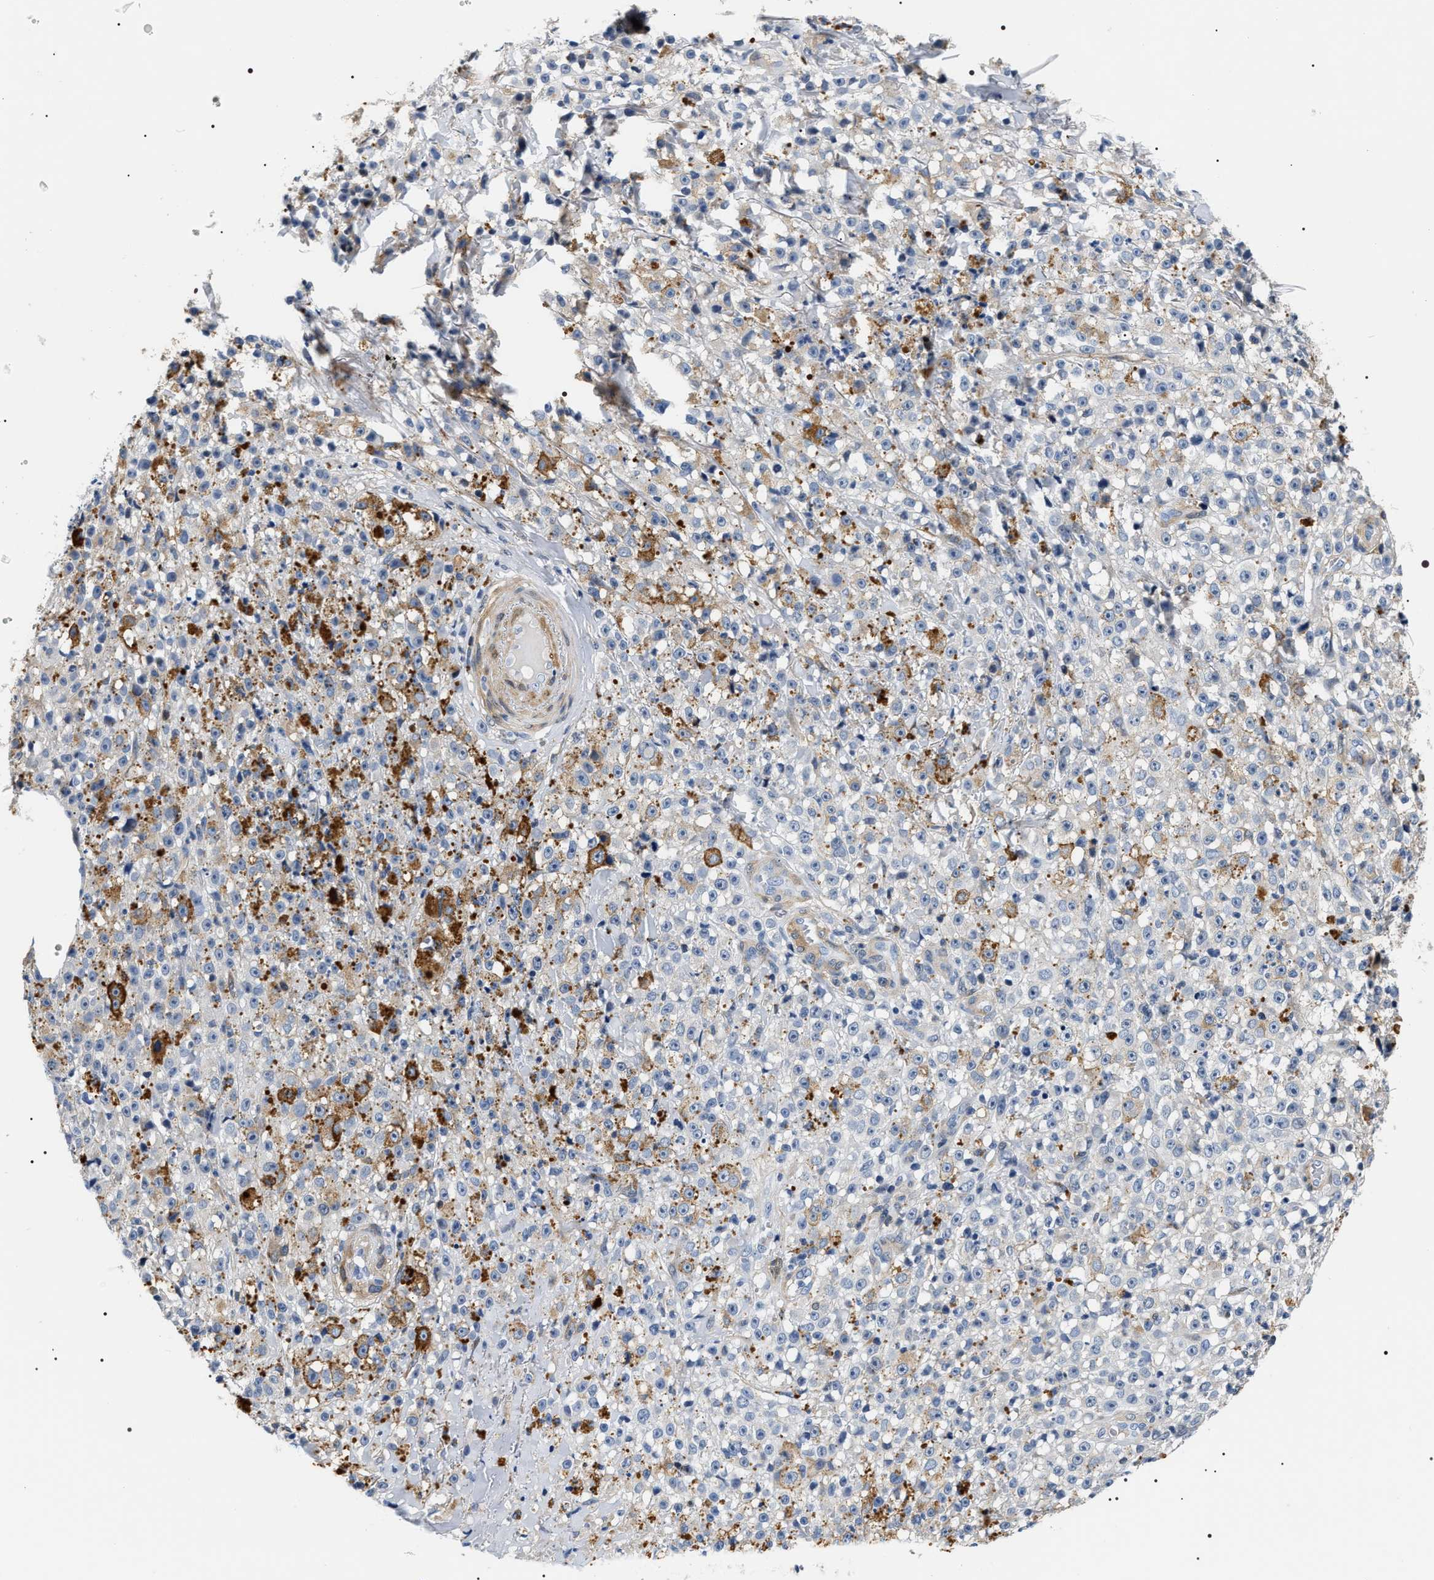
{"staining": {"intensity": "negative", "quantity": "none", "location": "none"}, "tissue": "melanoma", "cell_type": "Tumor cells", "image_type": "cancer", "snomed": [{"axis": "morphology", "description": "Malignant melanoma, NOS"}, {"axis": "topography", "description": "Skin"}], "caption": "Malignant melanoma was stained to show a protein in brown. There is no significant staining in tumor cells.", "gene": "BAG2", "patient": {"sex": "female", "age": 82}}